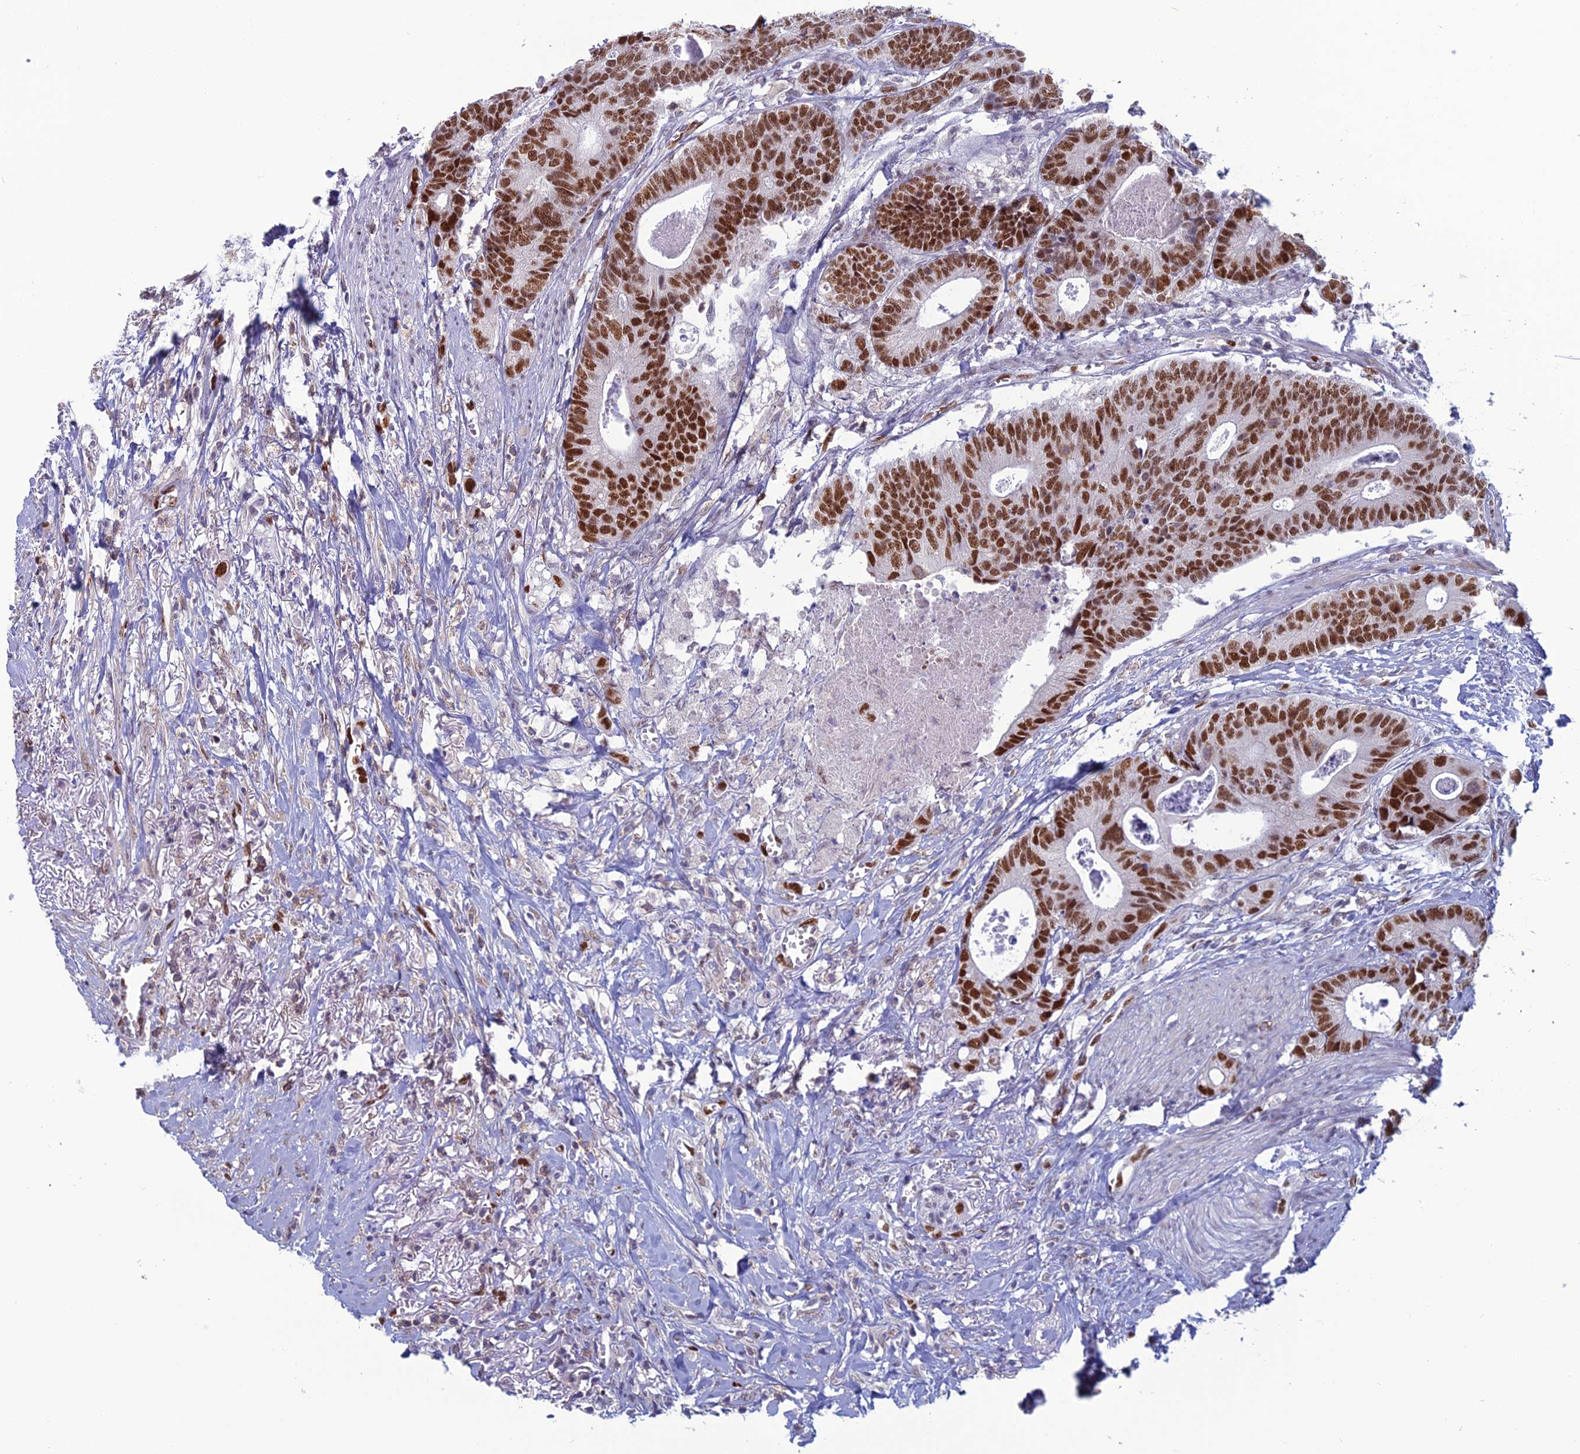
{"staining": {"intensity": "strong", "quantity": ">75%", "location": "nuclear"}, "tissue": "colorectal cancer", "cell_type": "Tumor cells", "image_type": "cancer", "snomed": [{"axis": "morphology", "description": "Adenocarcinoma, NOS"}, {"axis": "topography", "description": "Colon"}], "caption": "This is a histology image of immunohistochemistry (IHC) staining of colorectal cancer (adenocarcinoma), which shows strong positivity in the nuclear of tumor cells.", "gene": "NOL4L", "patient": {"sex": "female", "age": 57}}